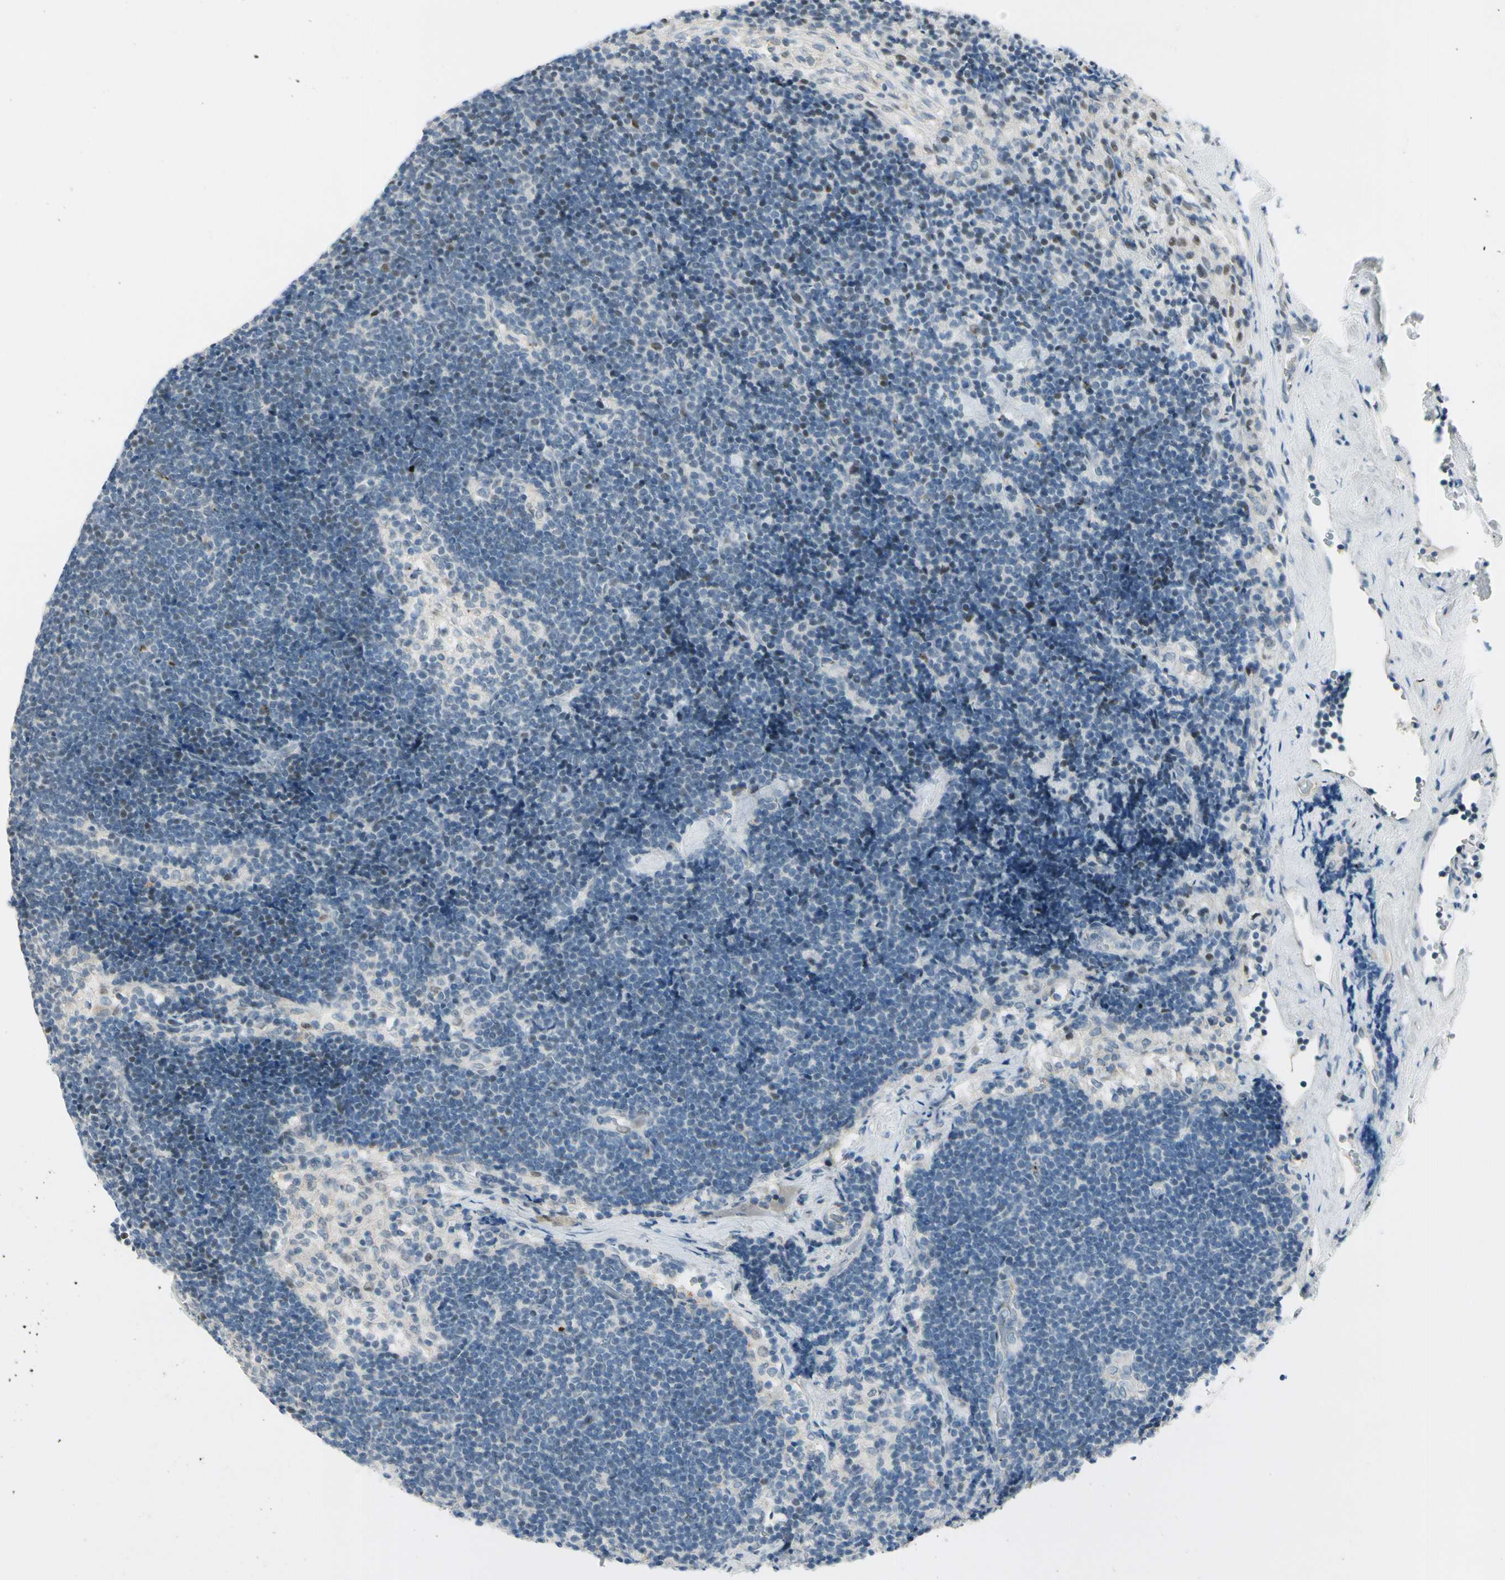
{"staining": {"intensity": "moderate", "quantity": "<25%", "location": "cytoplasmic/membranous"}, "tissue": "lymph node", "cell_type": "Germinal center cells", "image_type": "normal", "snomed": [{"axis": "morphology", "description": "Normal tissue, NOS"}, {"axis": "topography", "description": "Lymph node"}], "caption": "Lymph node stained with DAB IHC demonstrates low levels of moderate cytoplasmic/membranous staining in approximately <25% of germinal center cells.", "gene": "B4GALNT1", "patient": {"sex": "male", "age": 63}}